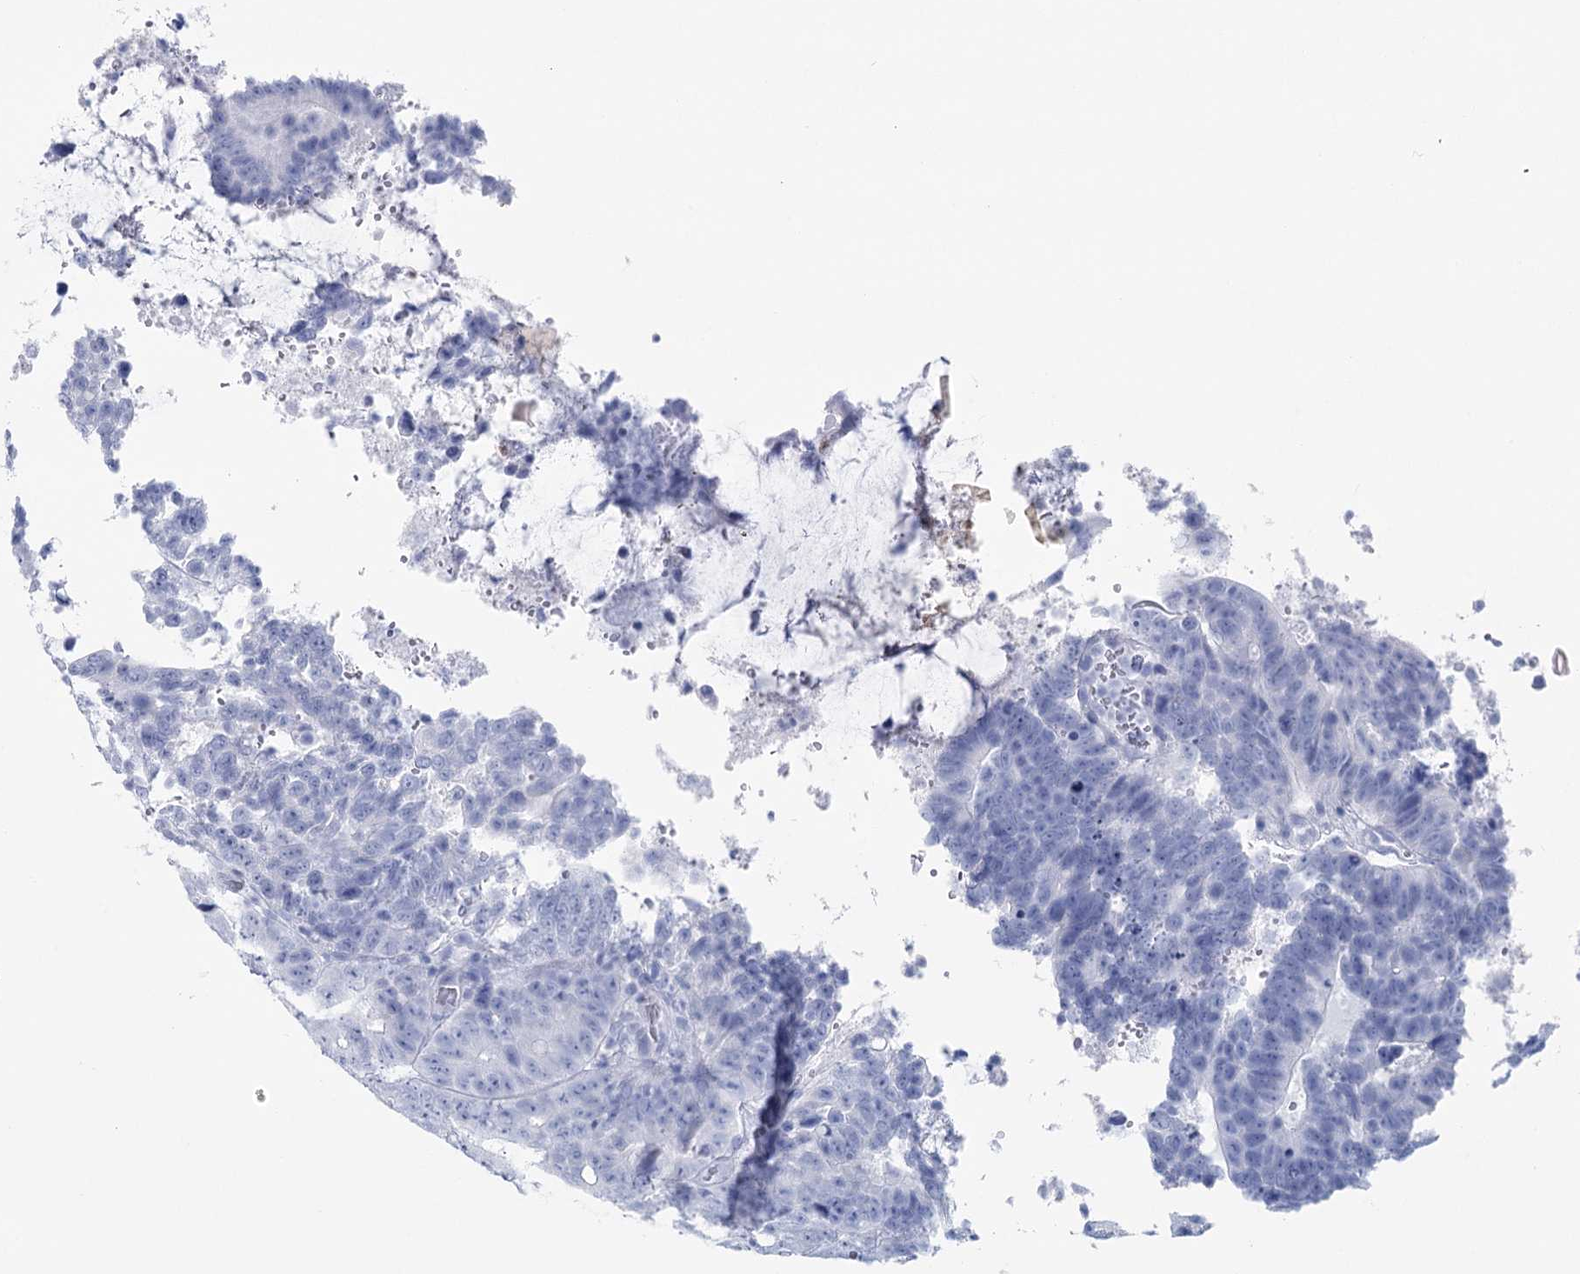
{"staining": {"intensity": "negative", "quantity": "none", "location": "none"}, "tissue": "colorectal cancer", "cell_type": "Tumor cells", "image_type": "cancer", "snomed": [{"axis": "morphology", "description": "Adenocarcinoma, NOS"}, {"axis": "topography", "description": "Colon"}], "caption": "A high-resolution photomicrograph shows IHC staining of adenocarcinoma (colorectal), which shows no significant expression in tumor cells.", "gene": "CCDC88A", "patient": {"sex": "male", "age": 83}}